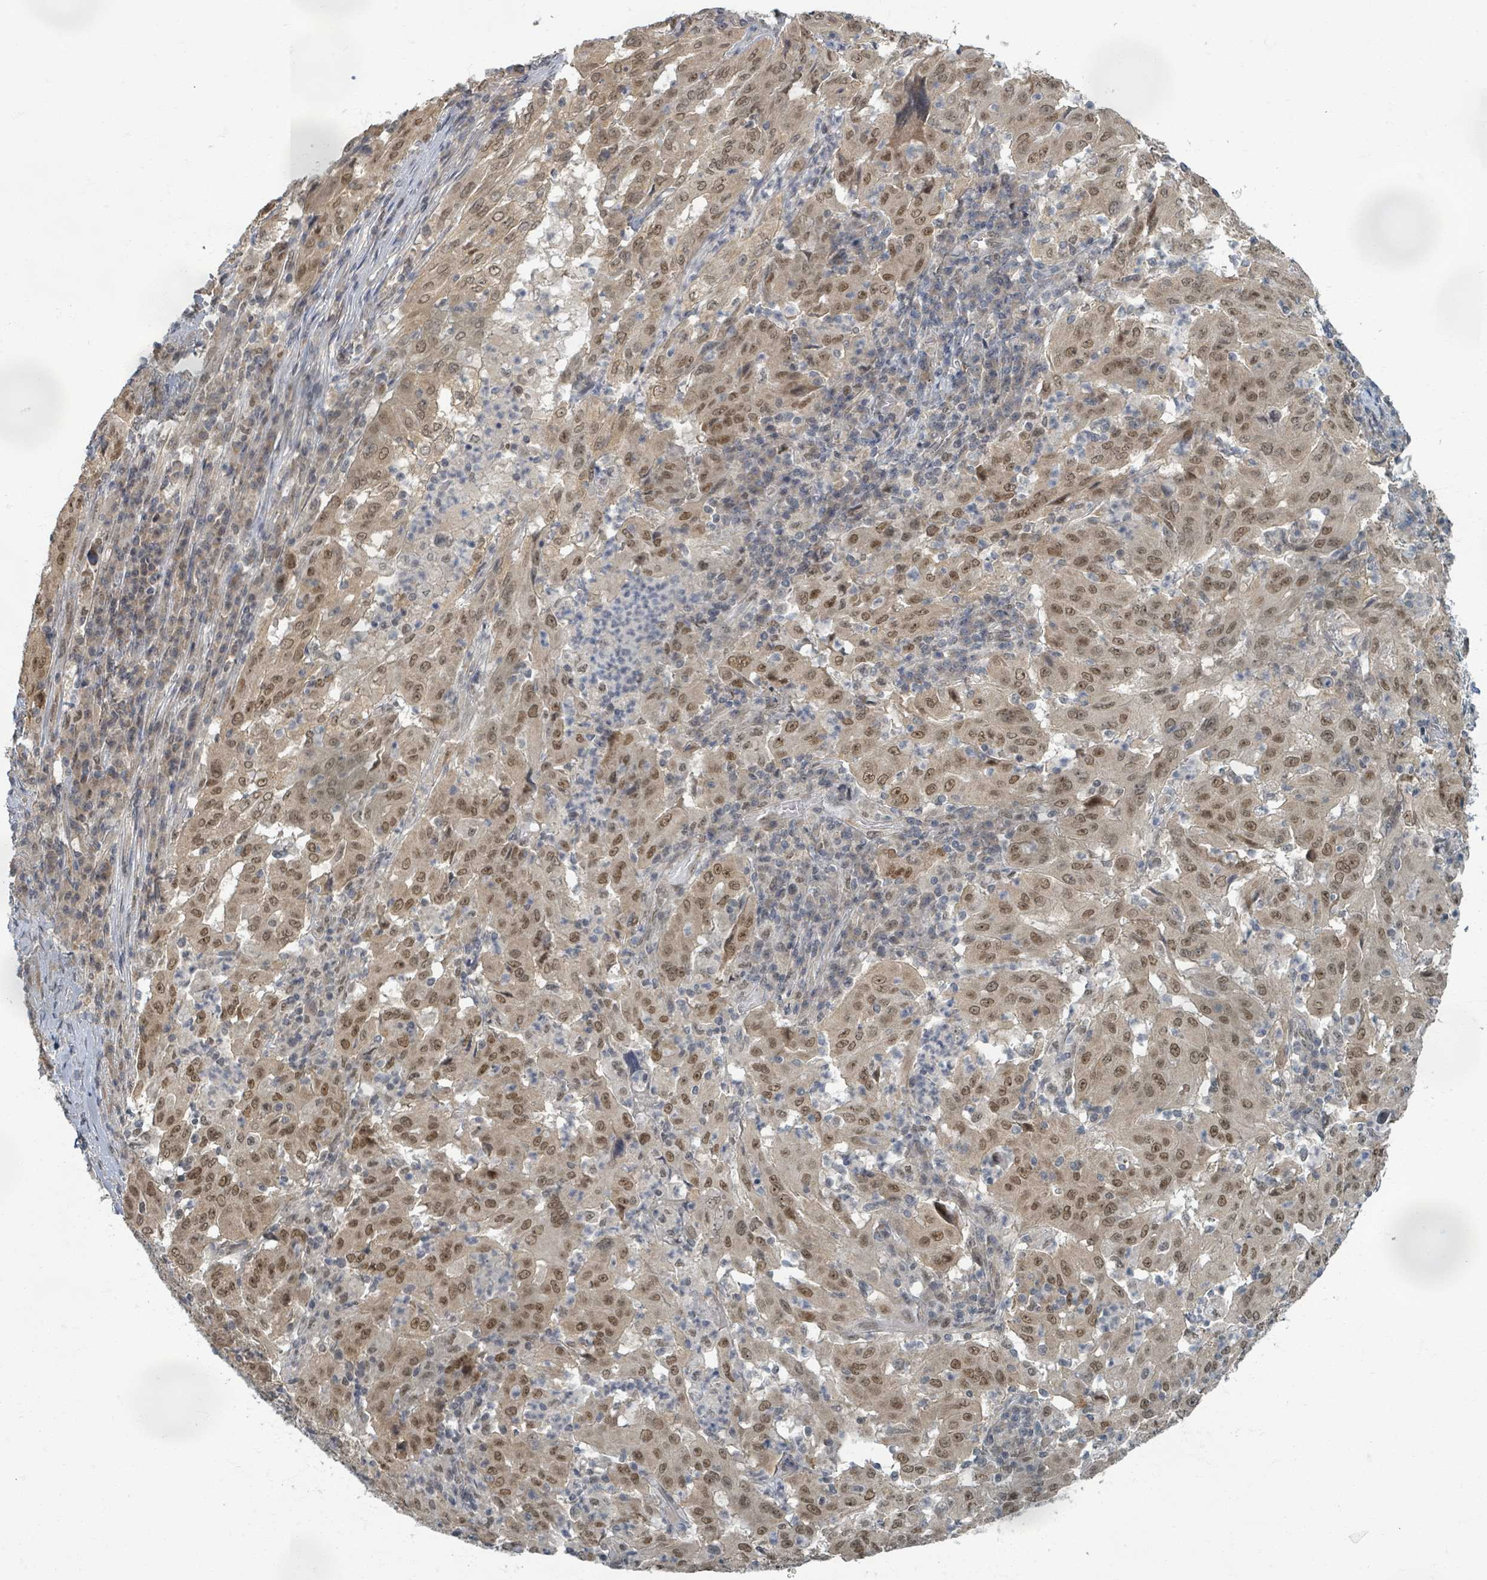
{"staining": {"intensity": "moderate", "quantity": ">75%", "location": "cytoplasmic/membranous,nuclear"}, "tissue": "pancreatic cancer", "cell_type": "Tumor cells", "image_type": "cancer", "snomed": [{"axis": "morphology", "description": "Adenocarcinoma, NOS"}, {"axis": "topography", "description": "Pancreas"}], "caption": "Moderate cytoplasmic/membranous and nuclear protein expression is appreciated in about >75% of tumor cells in adenocarcinoma (pancreatic).", "gene": "INTS15", "patient": {"sex": "male", "age": 63}}